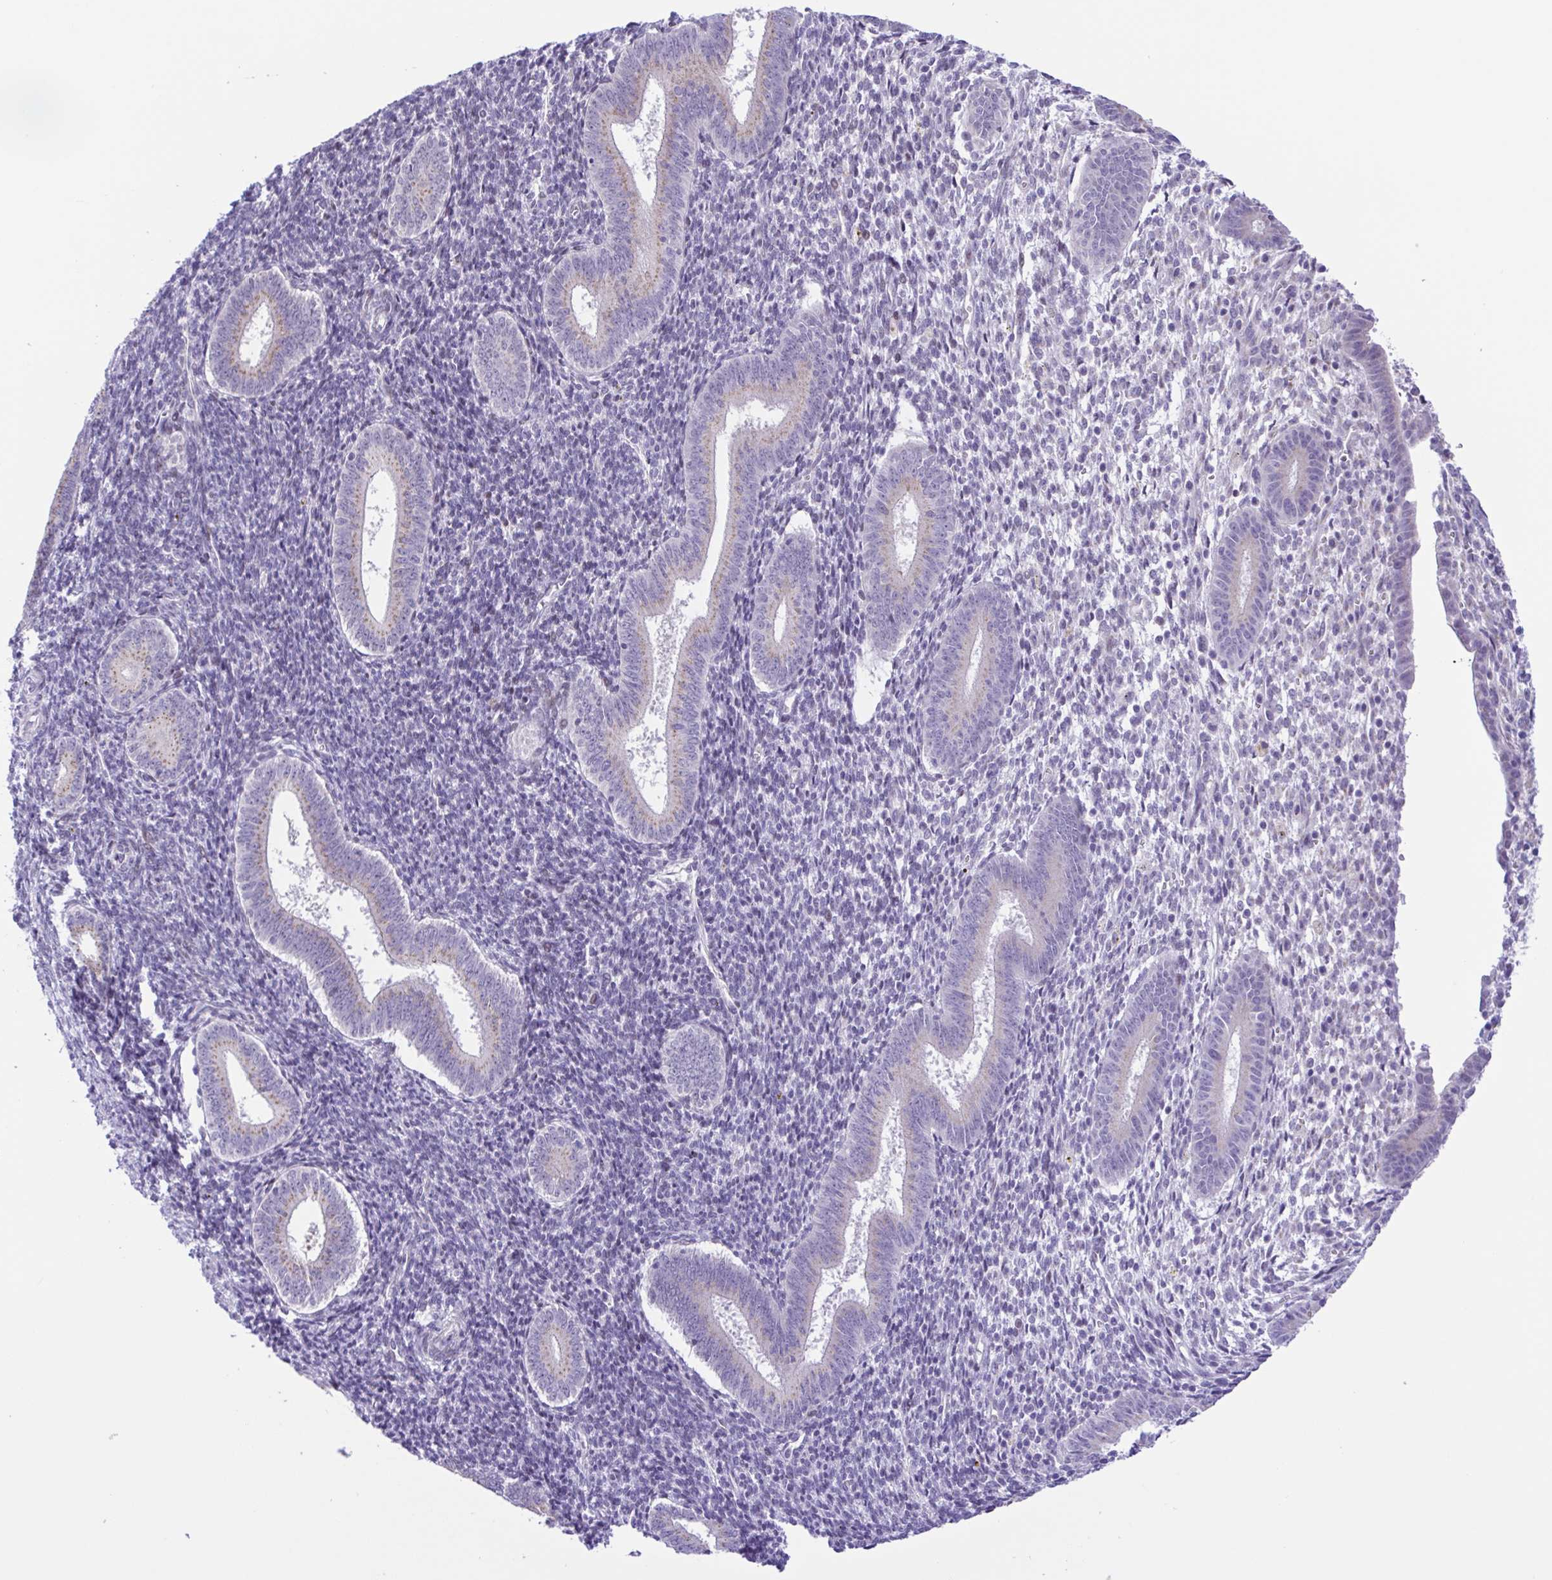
{"staining": {"intensity": "negative", "quantity": "none", "location": "none"}, "tissue": "endometrium", "cell_type": "Cells in endometrial stroma", "image_type": "normal", "snomed": [{"axis": "morphology", "description": "Normal tissue, NOS"}, {"axis": "topography", "description": "Endometrium"}], "caption": "DAB immunohistochemical staining of benign human endometrium exhibits no significant positivity in cells in endometrial stroma. The staining is performed using DAB brown chromogen with nuclei counter-stained in using hematoxylin.", "gene": "ENSG00000286022", "patient": {"sex": "female", "age": 25}}